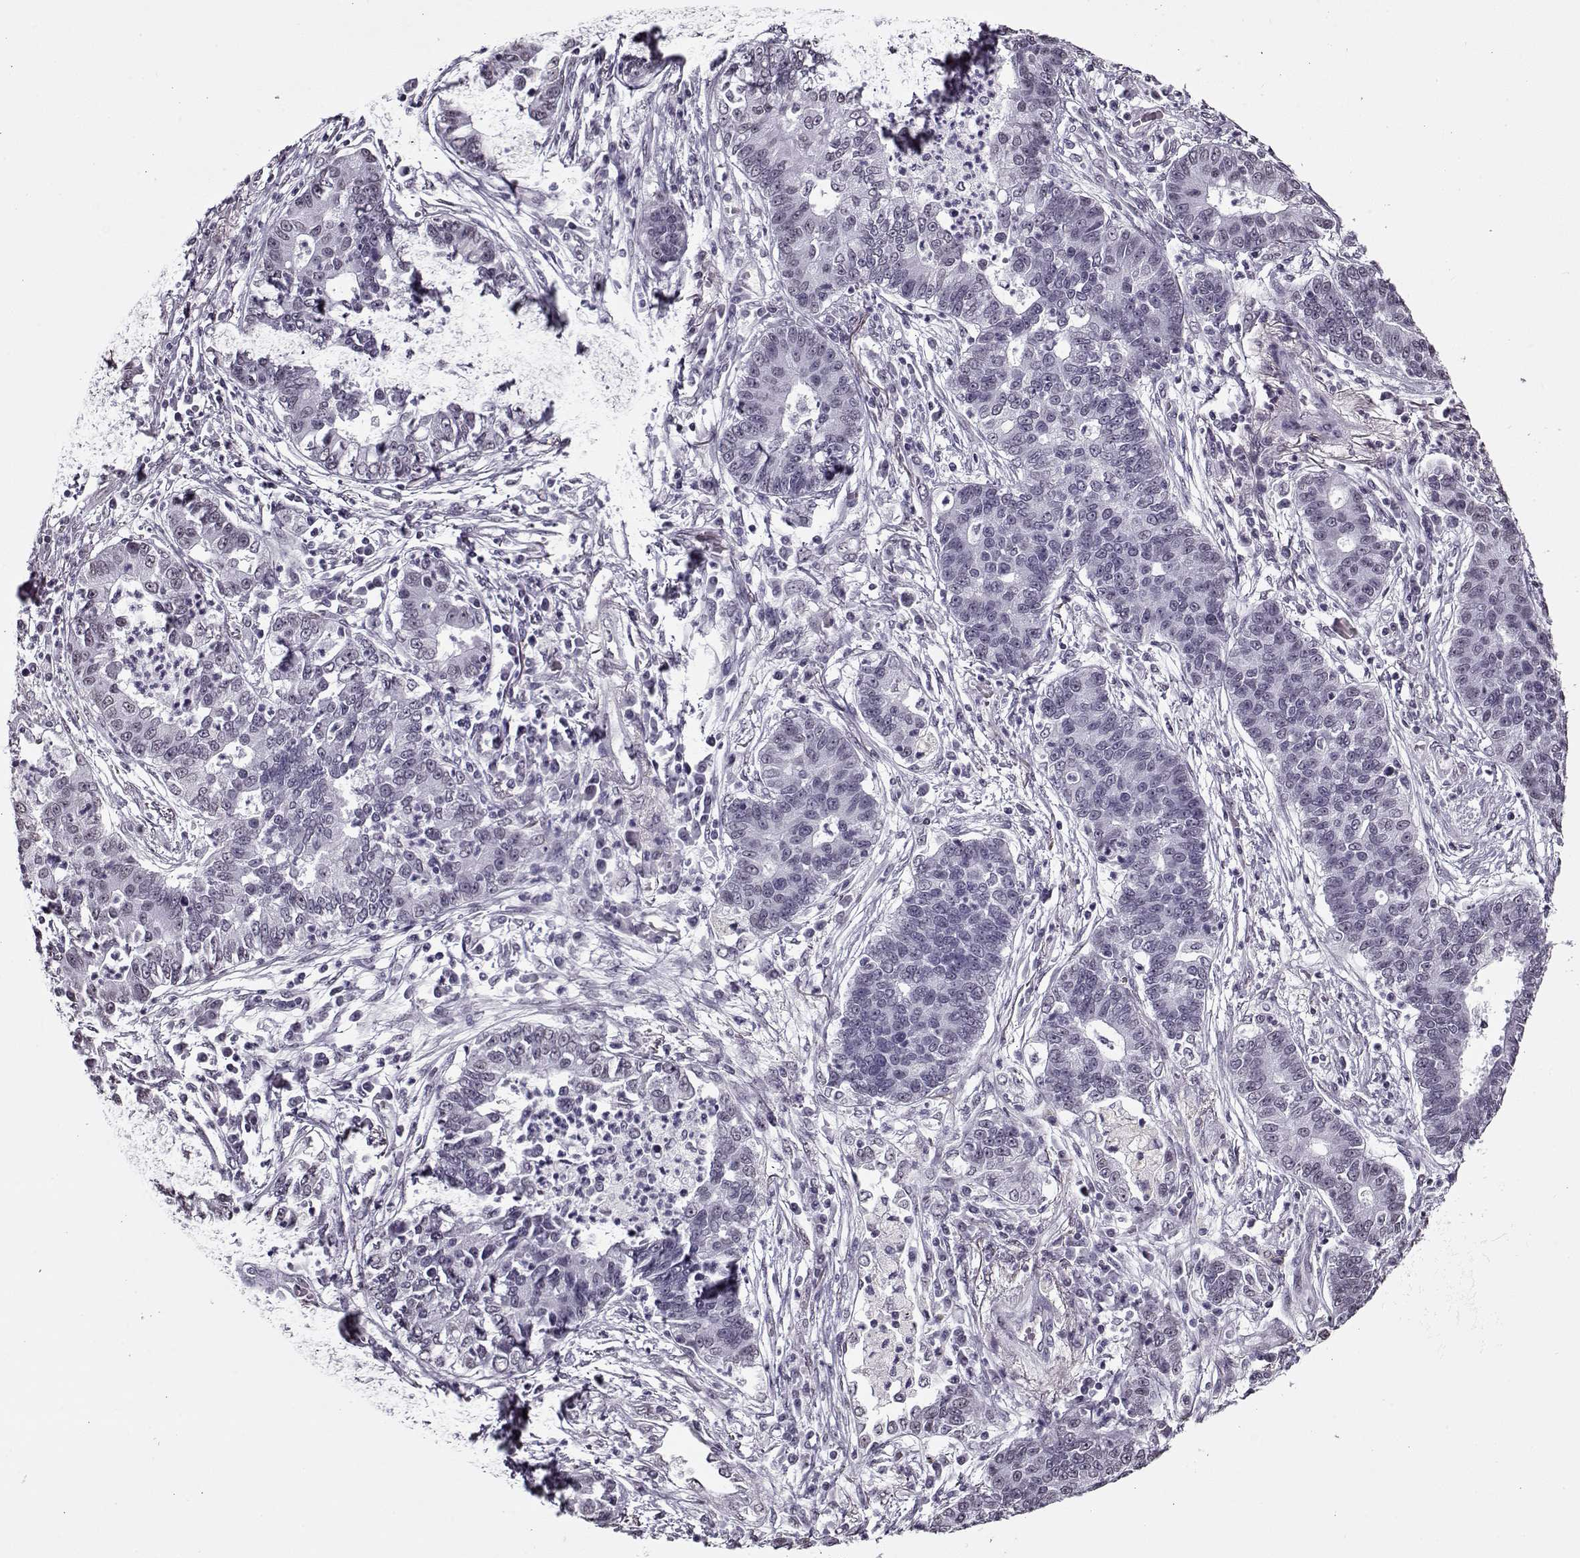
{"staining": {"intensity": "negative", "quantity": "none", "location": "none"}, "tissue": "lung cancer", "cell_type": "Tumor cells", "image_type": "cancer", "snomed": [{"axis": "morphology", "description": "Adenocarcinoma, NOS"}, {"axis": "topography", "description": "Lung"}], "caption": "A photomicrograph of human adenocarcinoma (lung) is negative for staining in tumor cells.", "gene": "PRMT8", "patient": {"sex": "female", "age": 57}}